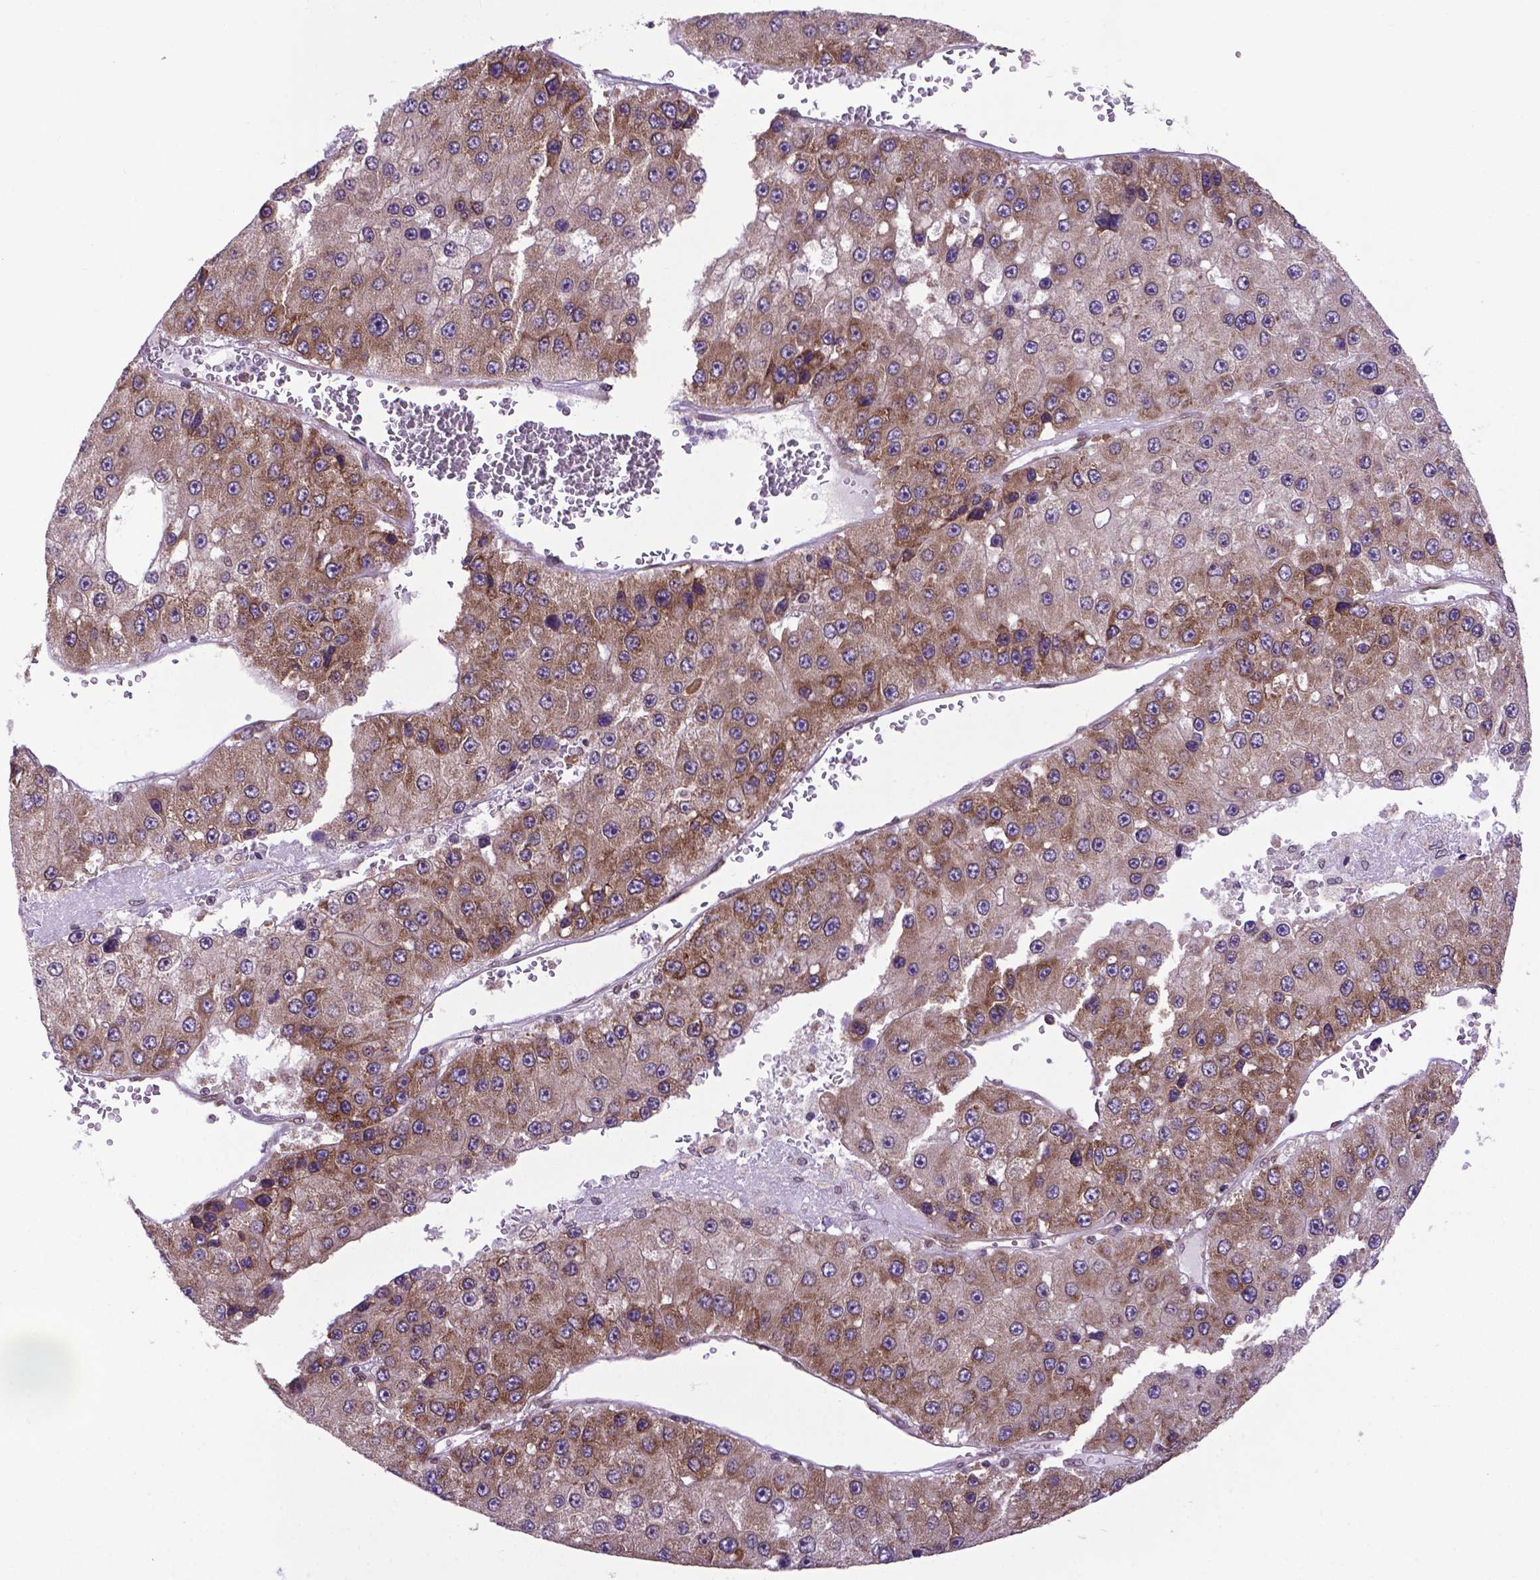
{"staining": {"intensity": "moderate", "quantity": ">75%", "location": "cytoplasmic/membranous"}, "tissue": "liver cancer", "cell_type": "Tumor cells", "image_type": "cancer", "snomed": [{"axis": "morphology", "description": "Carcinoma, Hepatocellular, NOS"}, {"axis": "topography", "description": "Liver"}], "caption": "Immunohistochemical staining of human liver cancer (hepatocellular carcinoma) displays moderate cytoplasmic/membranous protein expression in approximately >75% of tumor cells. (DAB (3,3'-diaminobenzidine) IHC, brown staining for protein, blue staining for nuclei).", "gene": "WDR83OS", "patient": {"sex": "female", "age": 73}}